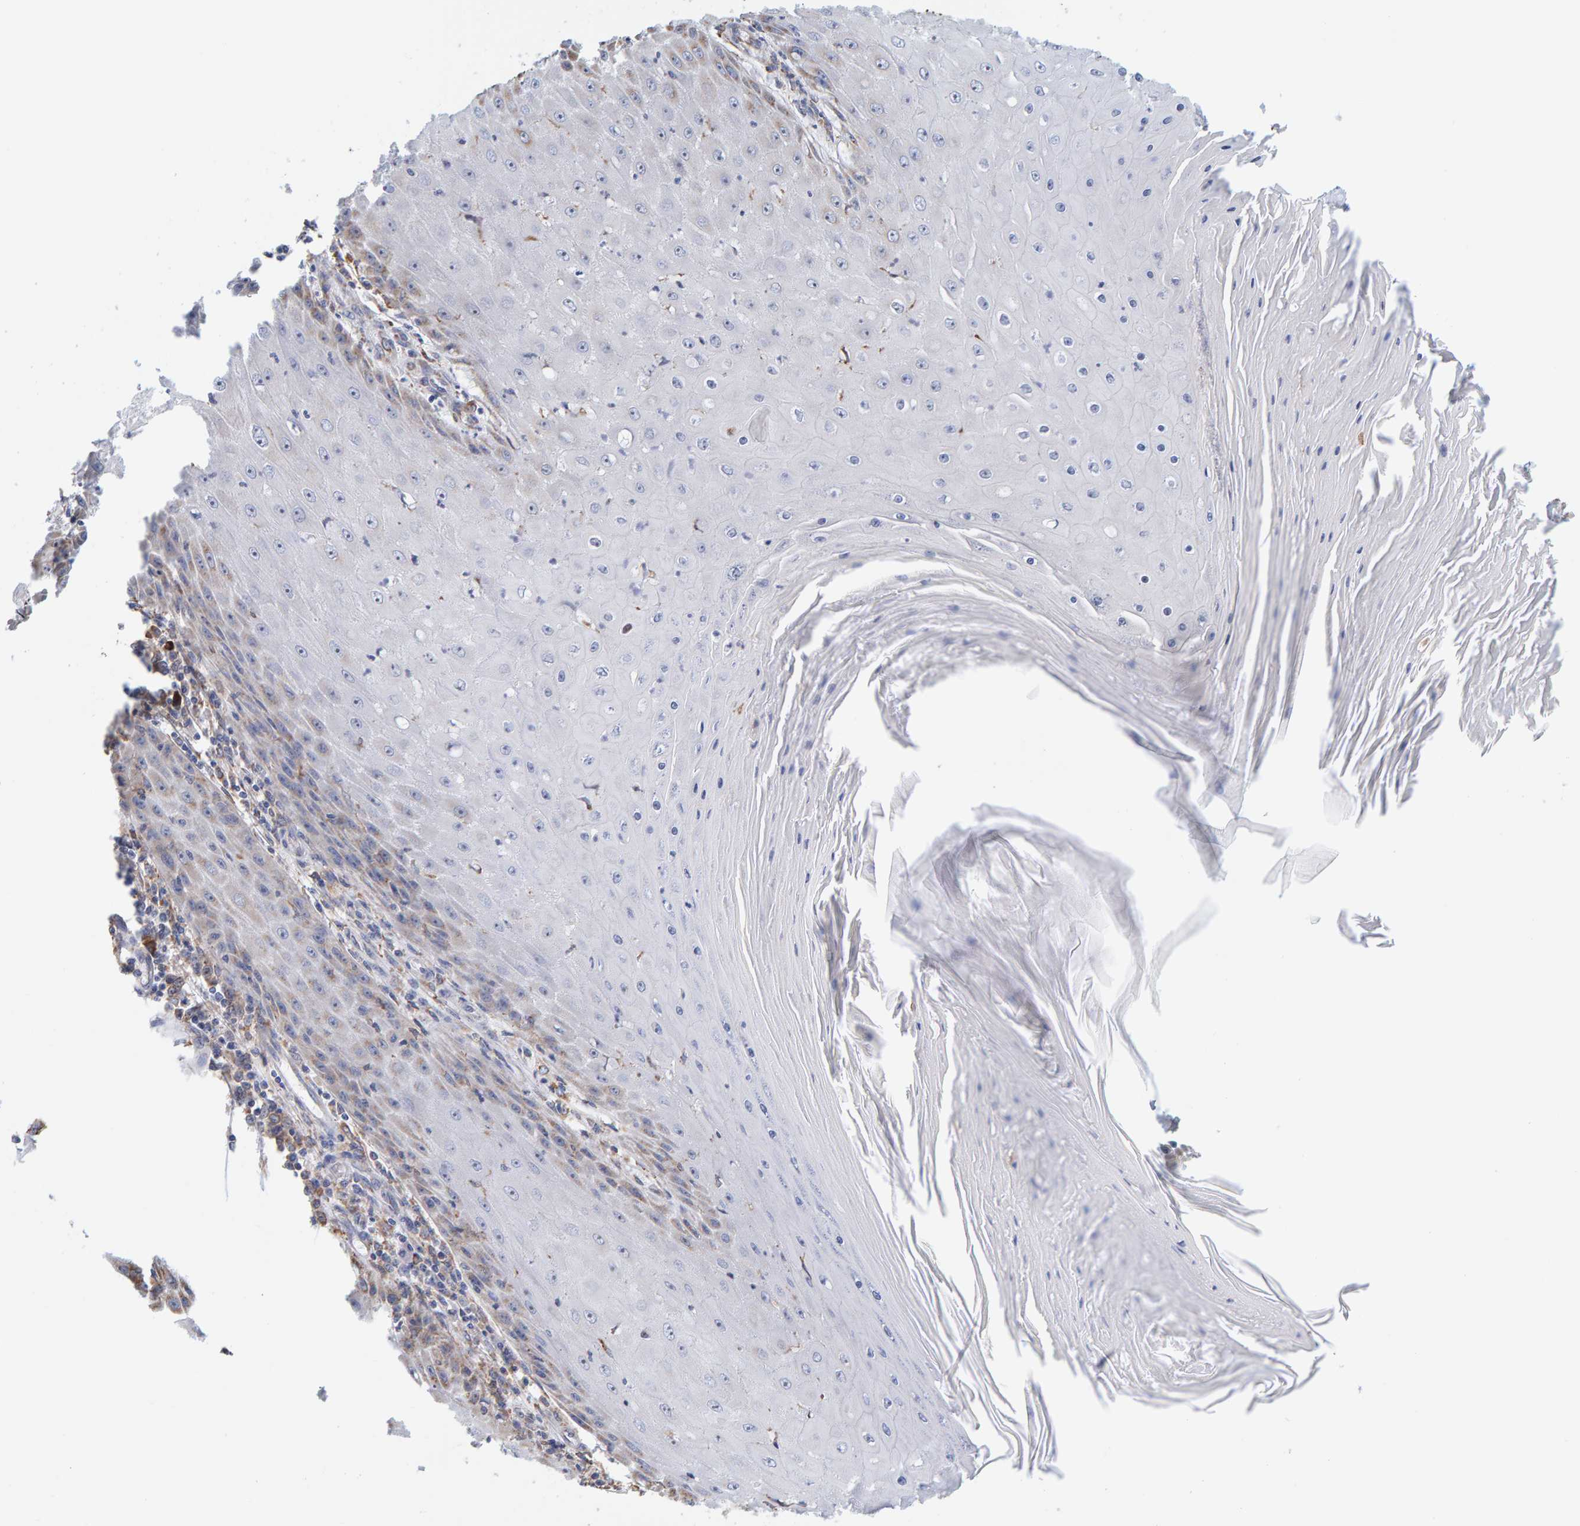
{"staining": {"intensity": "weak", "quantity": "<25%", "location": "cytoplasmic/membranous"}, "tissue": "skin cancer", "cell_type": "Tumor cells", "image_type": "cancer", "snomed": [{"axis": "morphology", "description": "Squamous cell carcinoma, NOS"}, {"axis": "topography", "description": "Skin"}], "caption": "DAB (3,3'-diaminobenzidine) immunohistochemical staining of human skin squamous cell carcinoma shows no significant staining in tumor cells. Brightfield microscopy of IHC stained with DAB (brown) and hematoxylin (blue), captured at high magnification.", "gene": "SGPL1", "patient": {"sex": "female", "age": 73}}